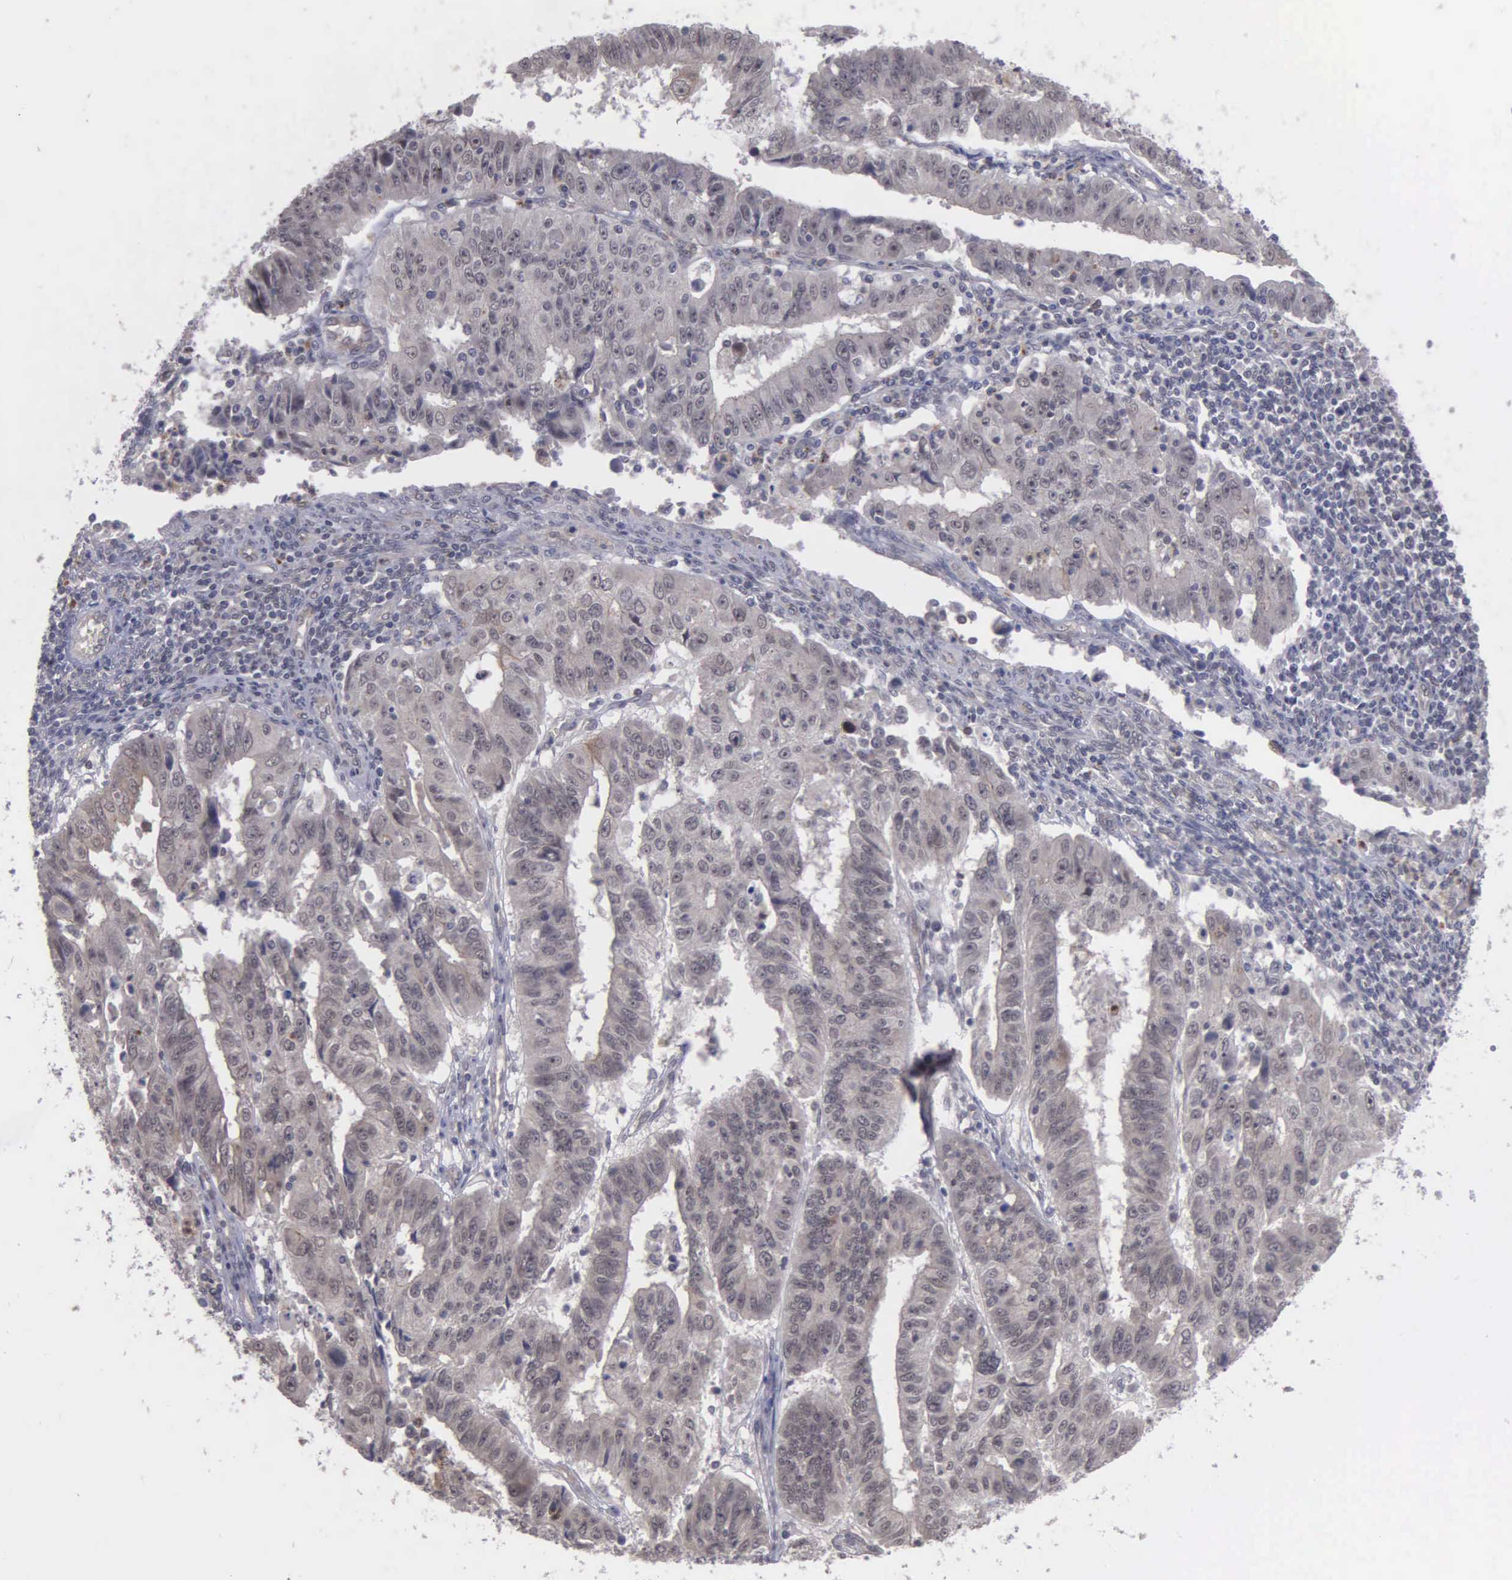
{"staining": {"intensity": "weak", "quantity": "<25%", "location": "cytoplasmic/membranous"}, "tissue": "endometrial cancer", "cell_type": "Tumor cells", "image_type": "cancer", "snomed": [{"axis": "morphology", "description": "Adenocarcinoma, NOS"}, {"axis": "topography", "description": "Endometrium"}], "caption": "The photomicrograph displays no staining of tumor cells in adenocarcinoma (endometrial).", "gene": "MAP3K9", "patient": {"sex": "female", "age": 42}}